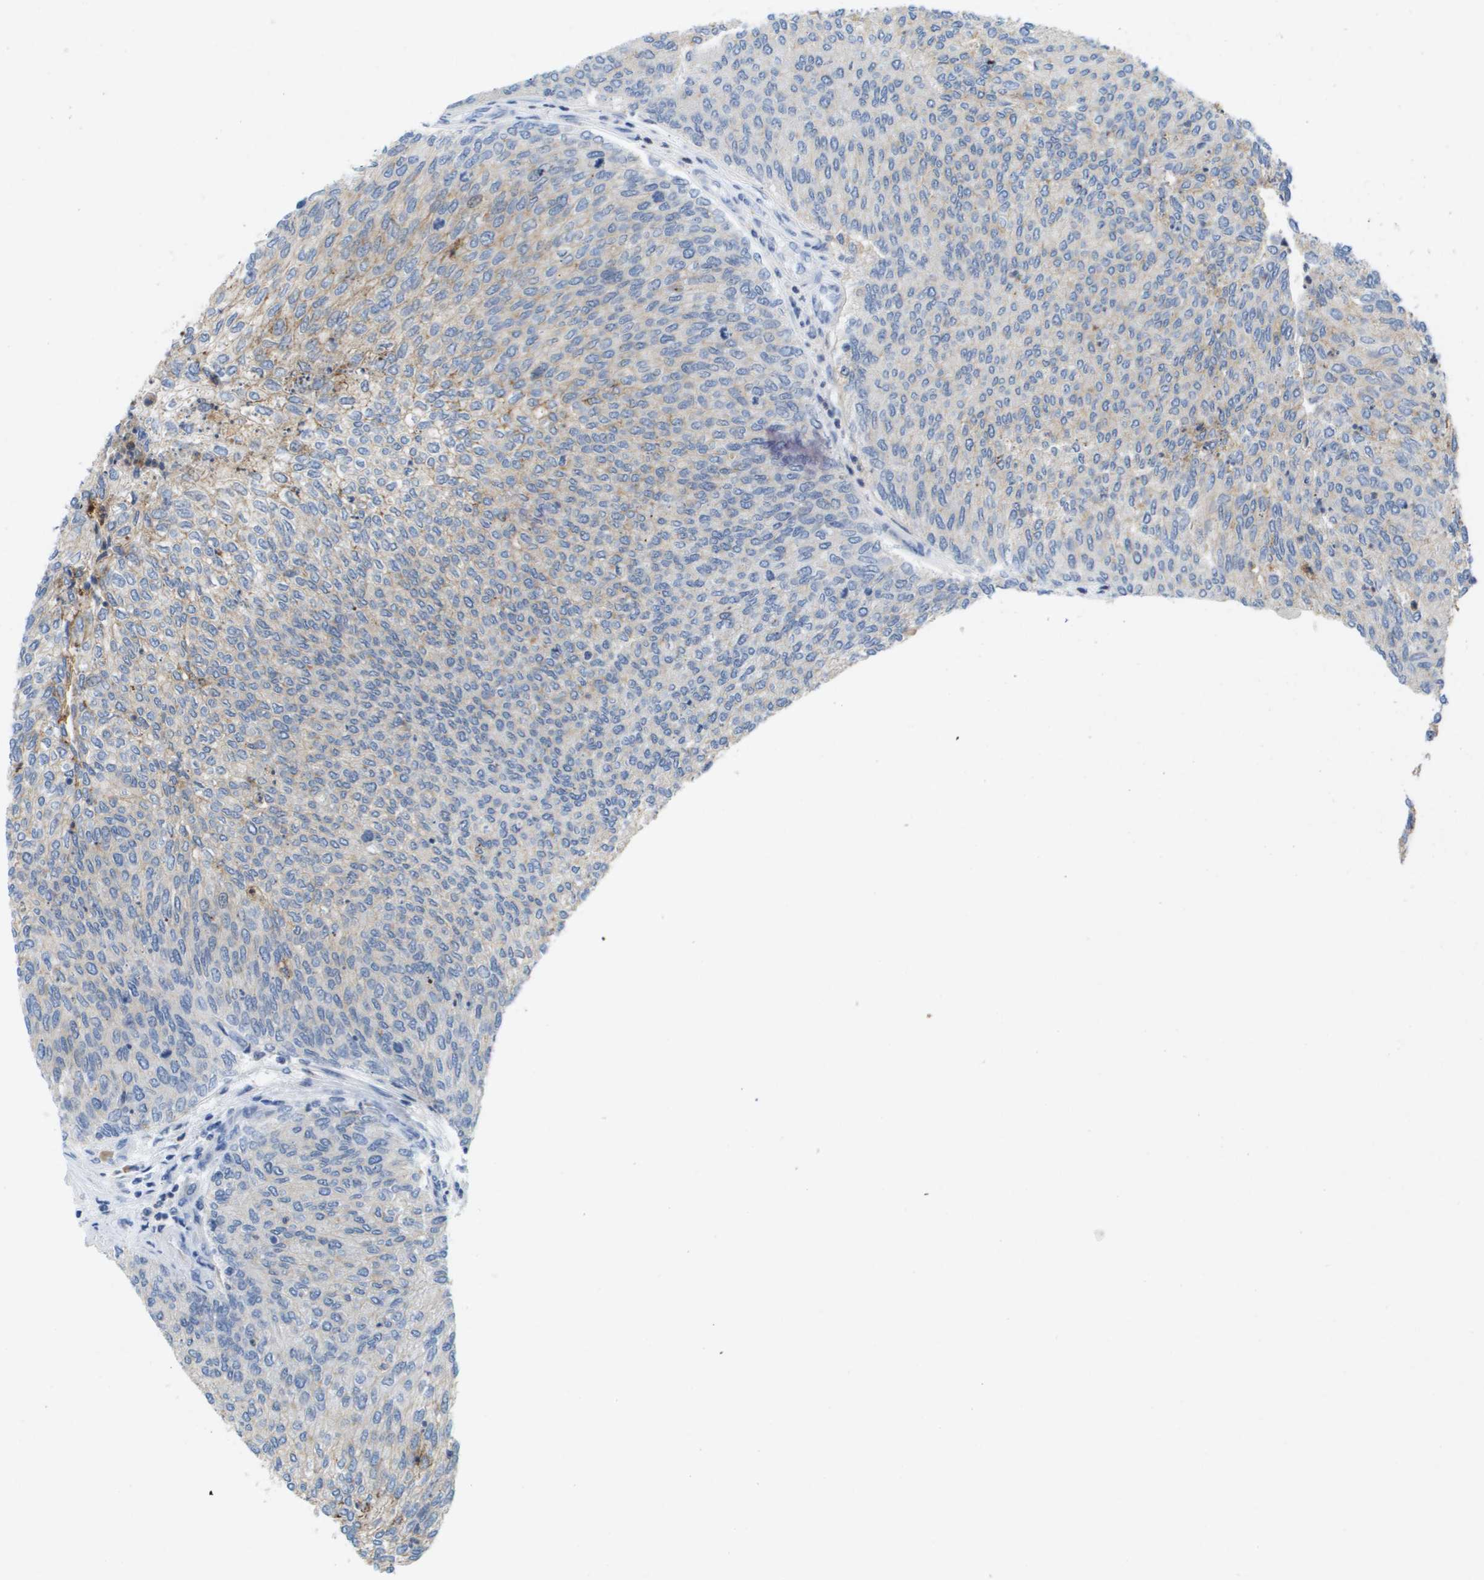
{"staining": {"intensity": "weak", "quantity": "<25%", "location": "cytoplasmic/membranous"}, "tissue": "urothelial cancer", "cell_type": "Tumor cells", "image_type": "cancer", "snomed": [{"axis": "morphology", "description": "Urothelial carcinoma, Low grade"}, {"axis": "topography", "description": "Urinary bladder"}], "caption": "This is an IHC micrograph of human urothelial cancer. There is no staining in tumor cells.", "gene": "LIPG", "patient": {"sex": "female", "age": 79}}